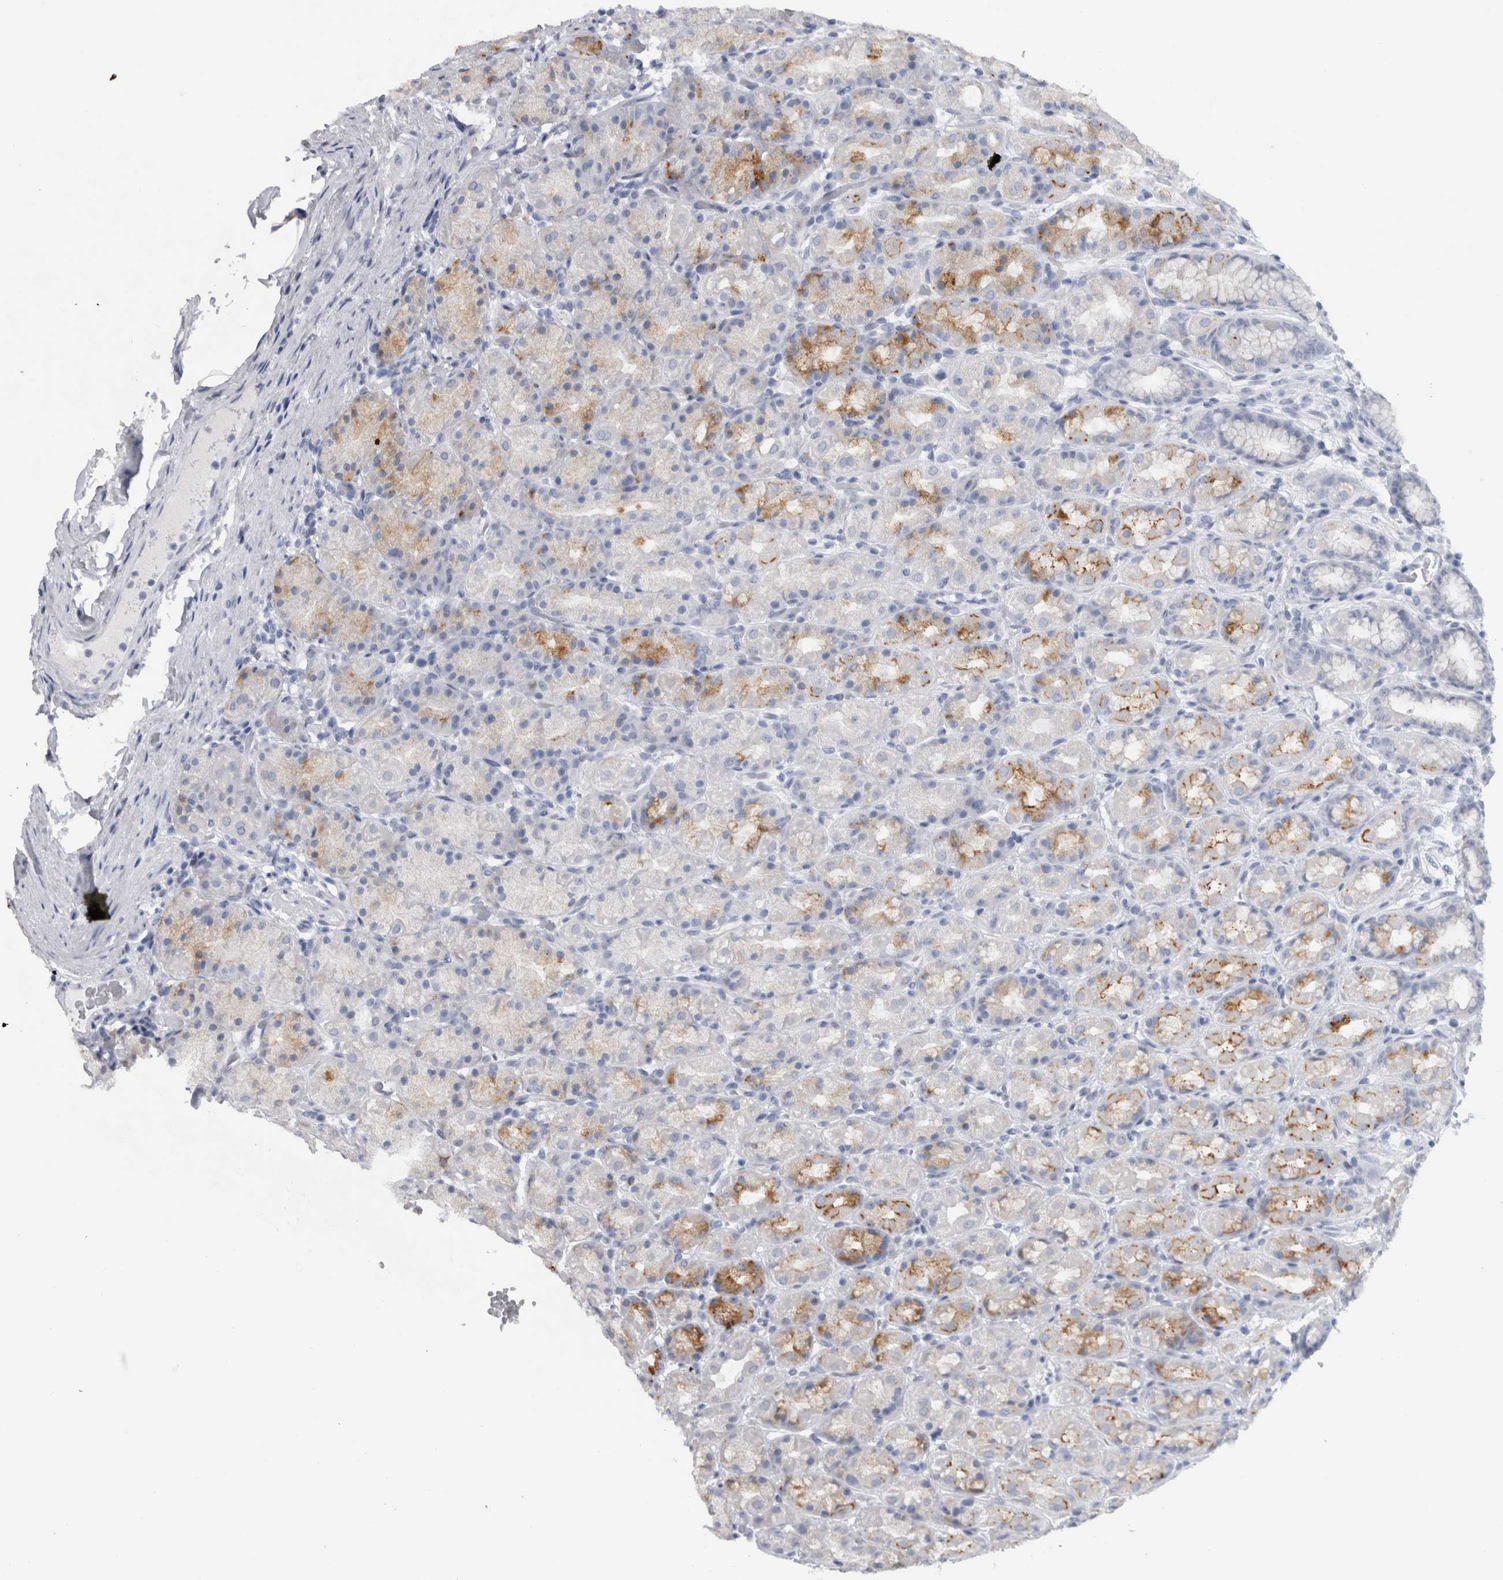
{"staining": {"intensity": "moderate", "quantity": "<25%", "location": "cytoplasmic/membranous"}, "tissue": "stomach", "cell_type": "Glandular cells", "image_type": "normal", "snomed": [{"axis": "morphology", "description": "Normal tissue, NOS"}, {"axis": "topography", "description": "Stomach, upper"}], "caption": "Immunohistochemical staining of normal stomach shows <25% levels of moderate cytoplasmic/membranous protein expression in about <25% of glandular cells.", "gene": "ADAM2", "patient": {"sex": "male", "age": 68}}